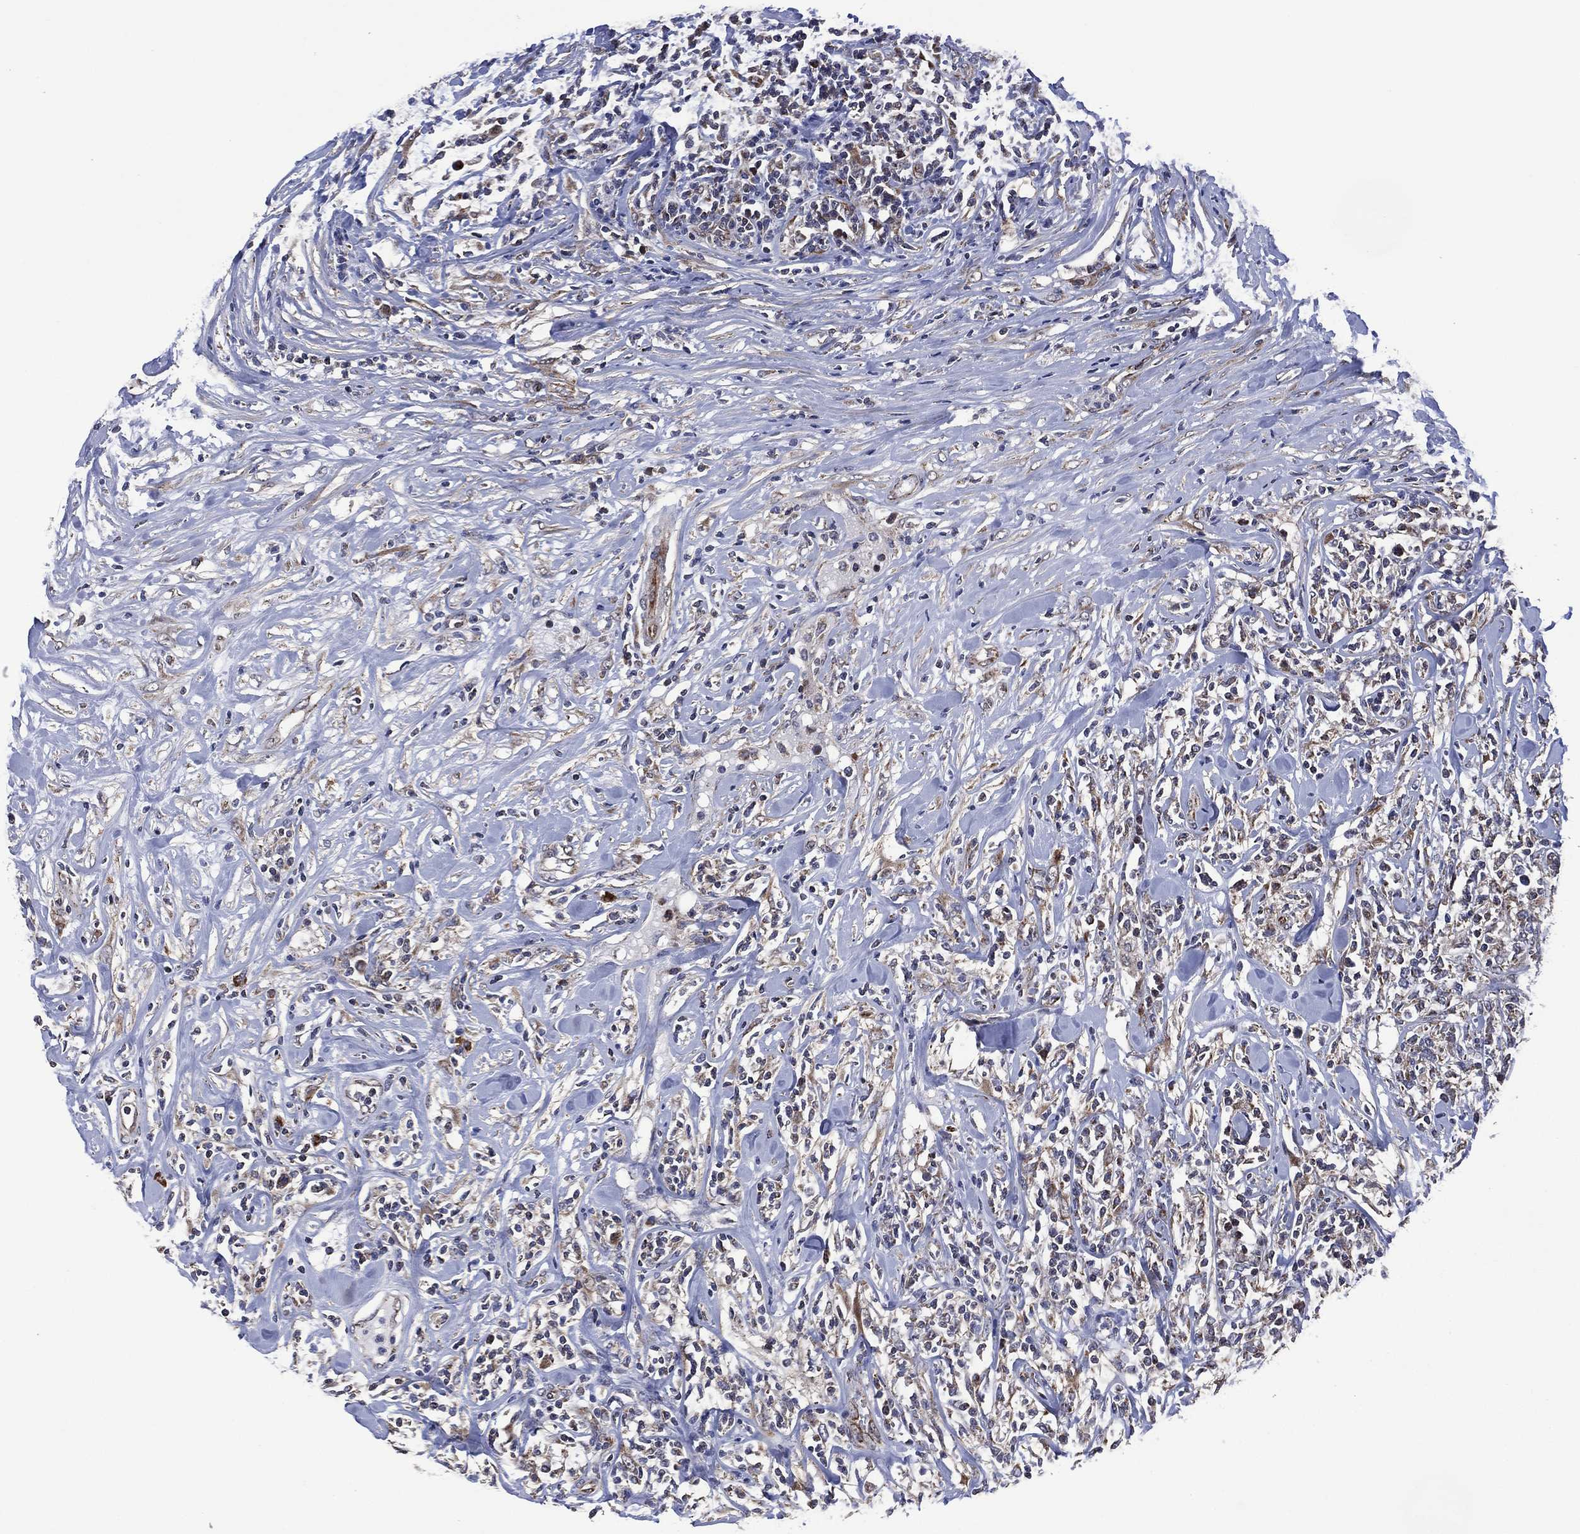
{"staining": {"intensity": "negative", "quantity": "none", "location": "none"}, "tissue": "lymphoma", "cell_type": "Tumor cells", "image_type": "cancer", "snomed": [{"axis": "morphology", "description": "Malignant lymphoma, non-Hodgkin's type, High grade"}, {"axis": "topography", "description": "Lymph node"}], "caption": "An immunohistochemistry (IHC) histopathology image of high-grade malignant lymphoma, non-Hodgkin's type is shown. There is no staining in tumor cells of high-grade malignant lymphoma, non-Hodgkin's type.", "gene": "HTD2", "patient": {"sex": "female", "age": 84}}